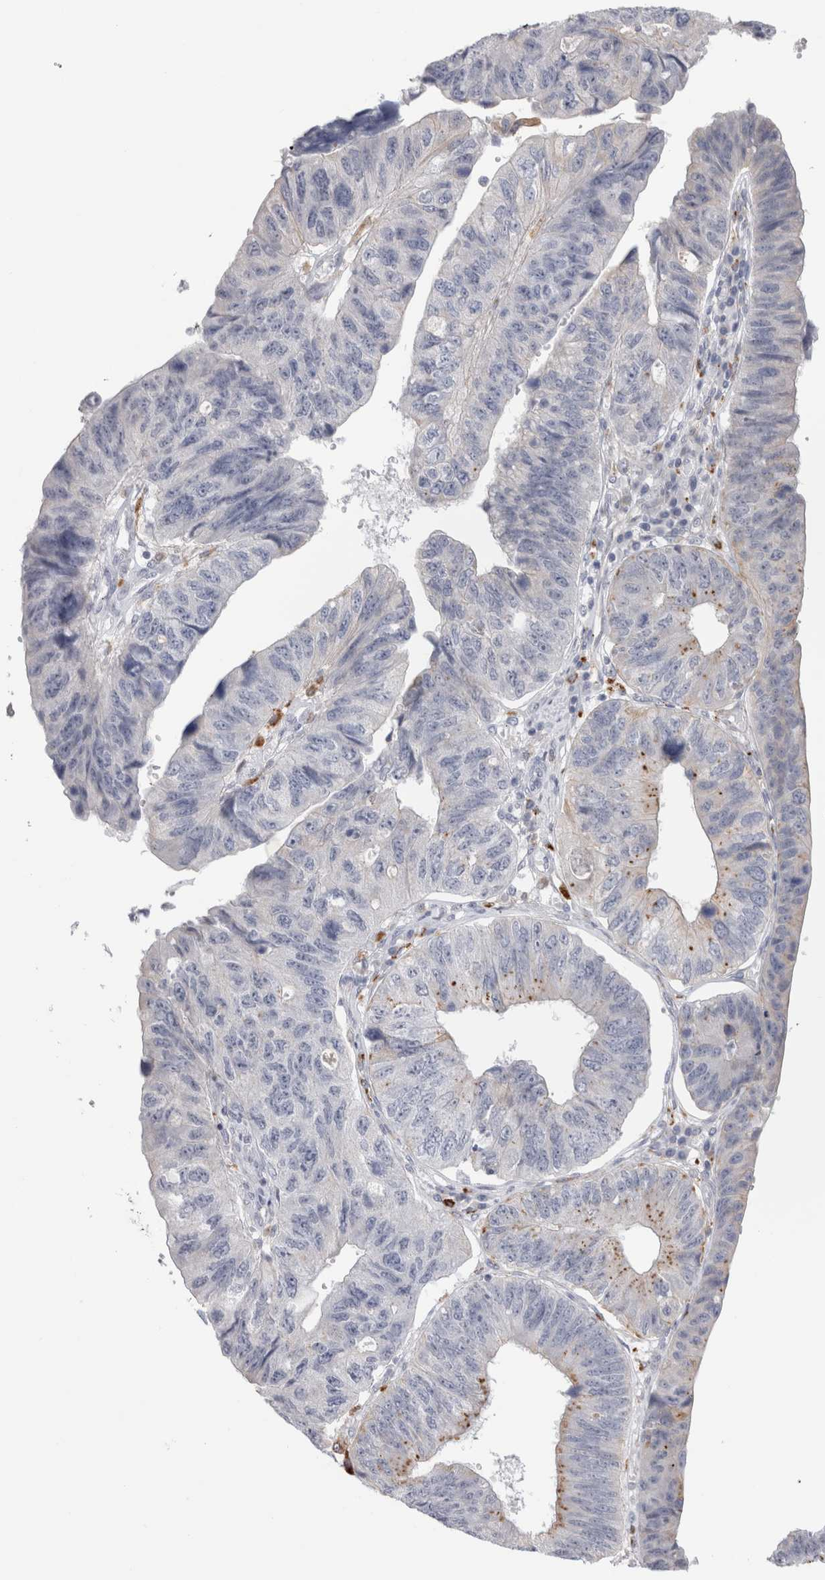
{"staining": {"intensity": "moderate", "quantity": "<25%", "location": "cytoplasmic/membranous"}, "tissue": "stomach cancer", "cell_type": "Tumor cells", "image_type": "cancer", "snomed": [{"axis": "morphology", "description": "Adenocarcinoma, NOS"}, {"axis": "topography", "description": "Stomach"}], "caption": "The image shows a brown stain indicating the presence of a protein in the cytoplasmic/membranous of tumor cells in stomach cancer (adenocarcinoma).", "gene": "ANKMY1", "patient": {"sex": "male", "age": 59}}